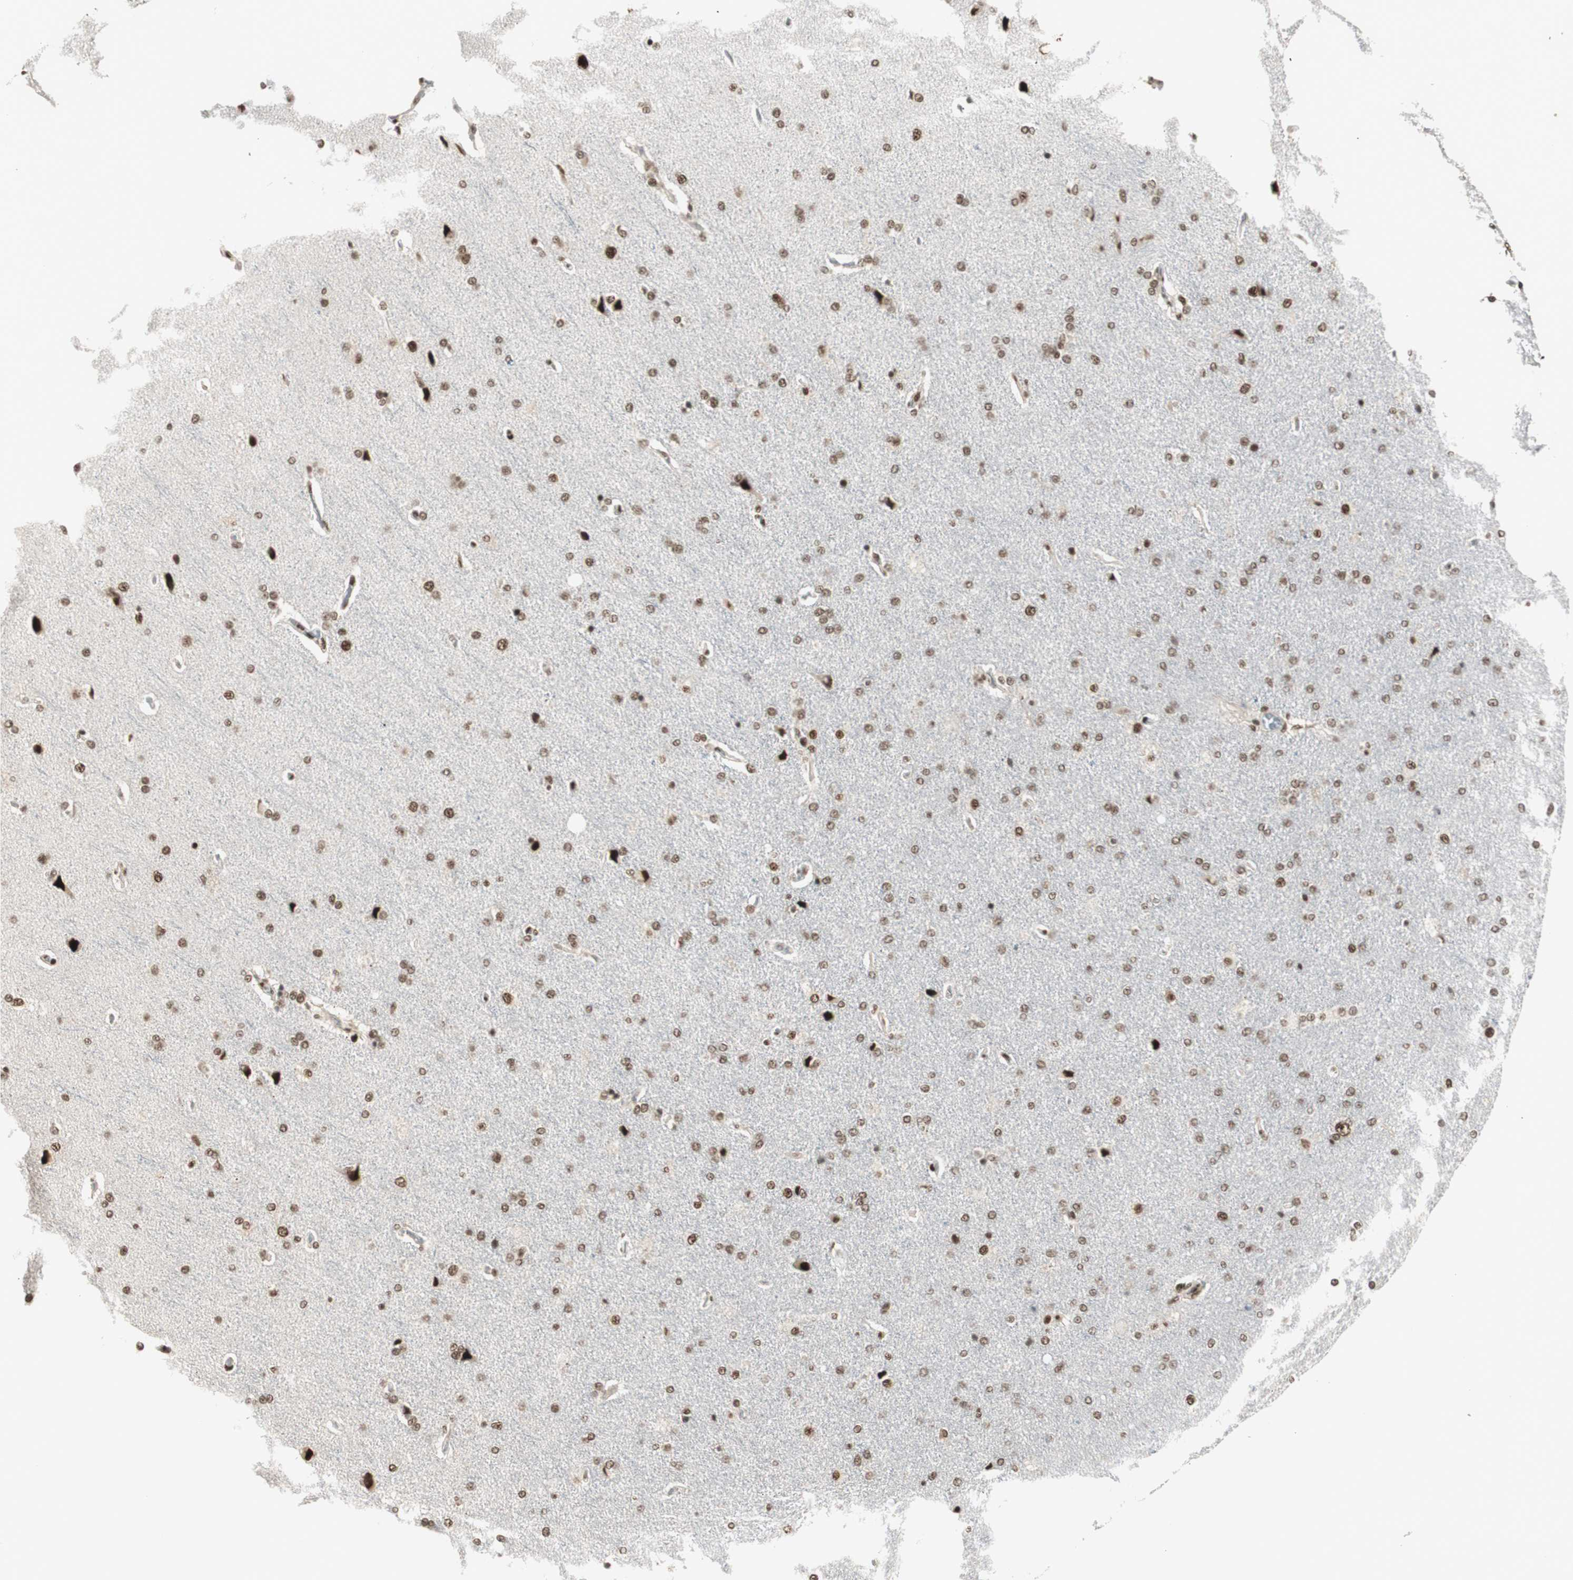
{"staining": {"intensity": "moderate", "quantity": ">75%", "location": "nuclear"}, "tissue": "cerebral cortex", "cell_type": "Endothelial cells", "image_type": "normal", "snomed": [{"axis": "morphology", "description": "Normal tissue, NOS"}, {"axis": "topography", "description": "Cerebral cortex"}], "caption": "IHC of unremarkable human cerebral cortex demonstrates medium levels of moderate nuclear positivity in about >75% of endothelial cells. (DAB (3,3'-diaminobenzidine) IHC, brown staining for protein, blue staining for nuclei).", "gene": "HEXIM1", "patient": {"sex": "male", "age": 62}}